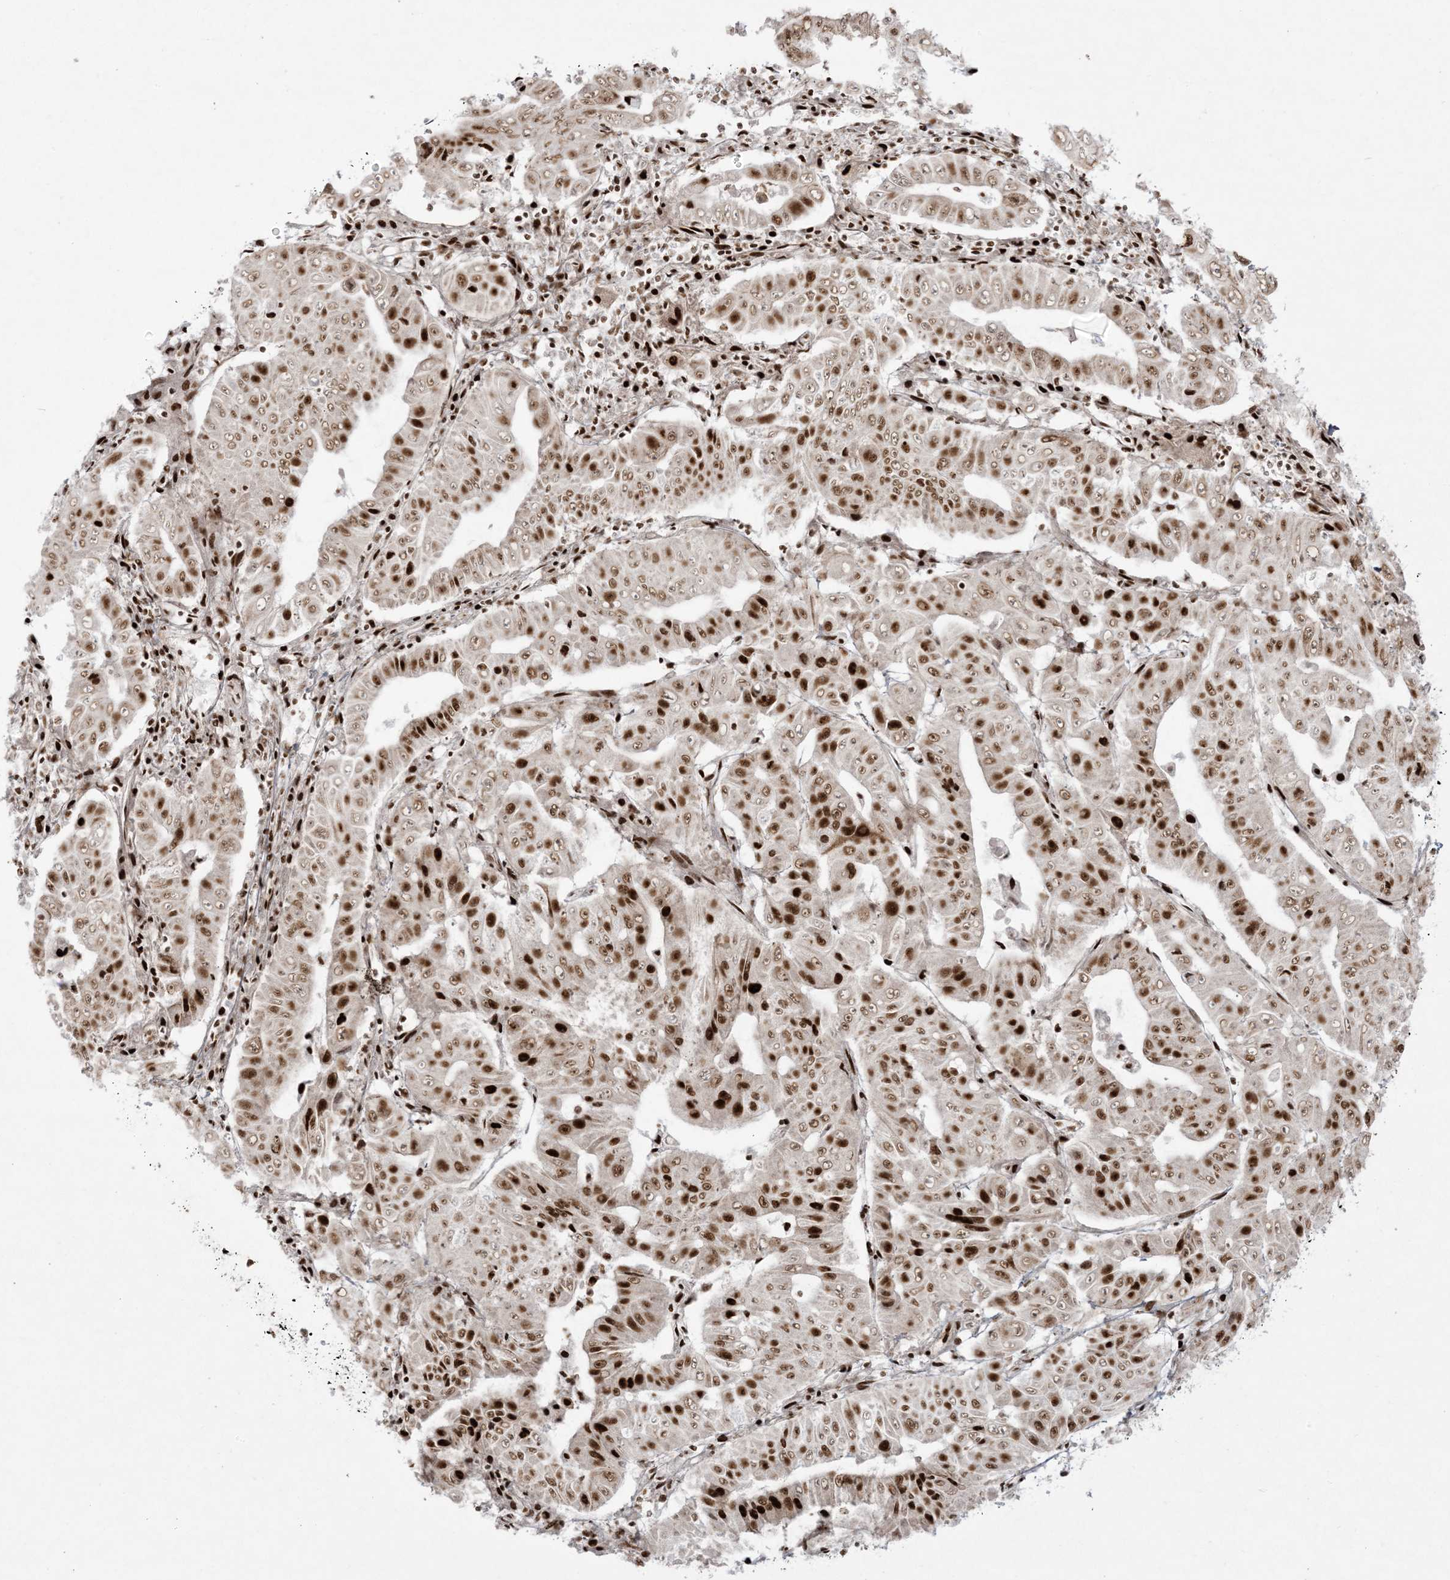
{"staining": {"intensity": "strong", "quantity": "25%-75%", "location": "nuclear"}, "tissue": "pancreatic cancer", "cell_type": "Tumor cells", "image_type": "cancer", "snomed": [{"axis": "morphology", "description": "Adenocarcinoma, NOS"}, {"axis": "topography", "description": "Pancreas"}], "caption": "Strong nuclear expression is present in approximately 25%-75% of tumor cells in pancreatic adenocarcinoma.", "gene": "RBM10", "patient": {"sex": "male", "age": 63}}